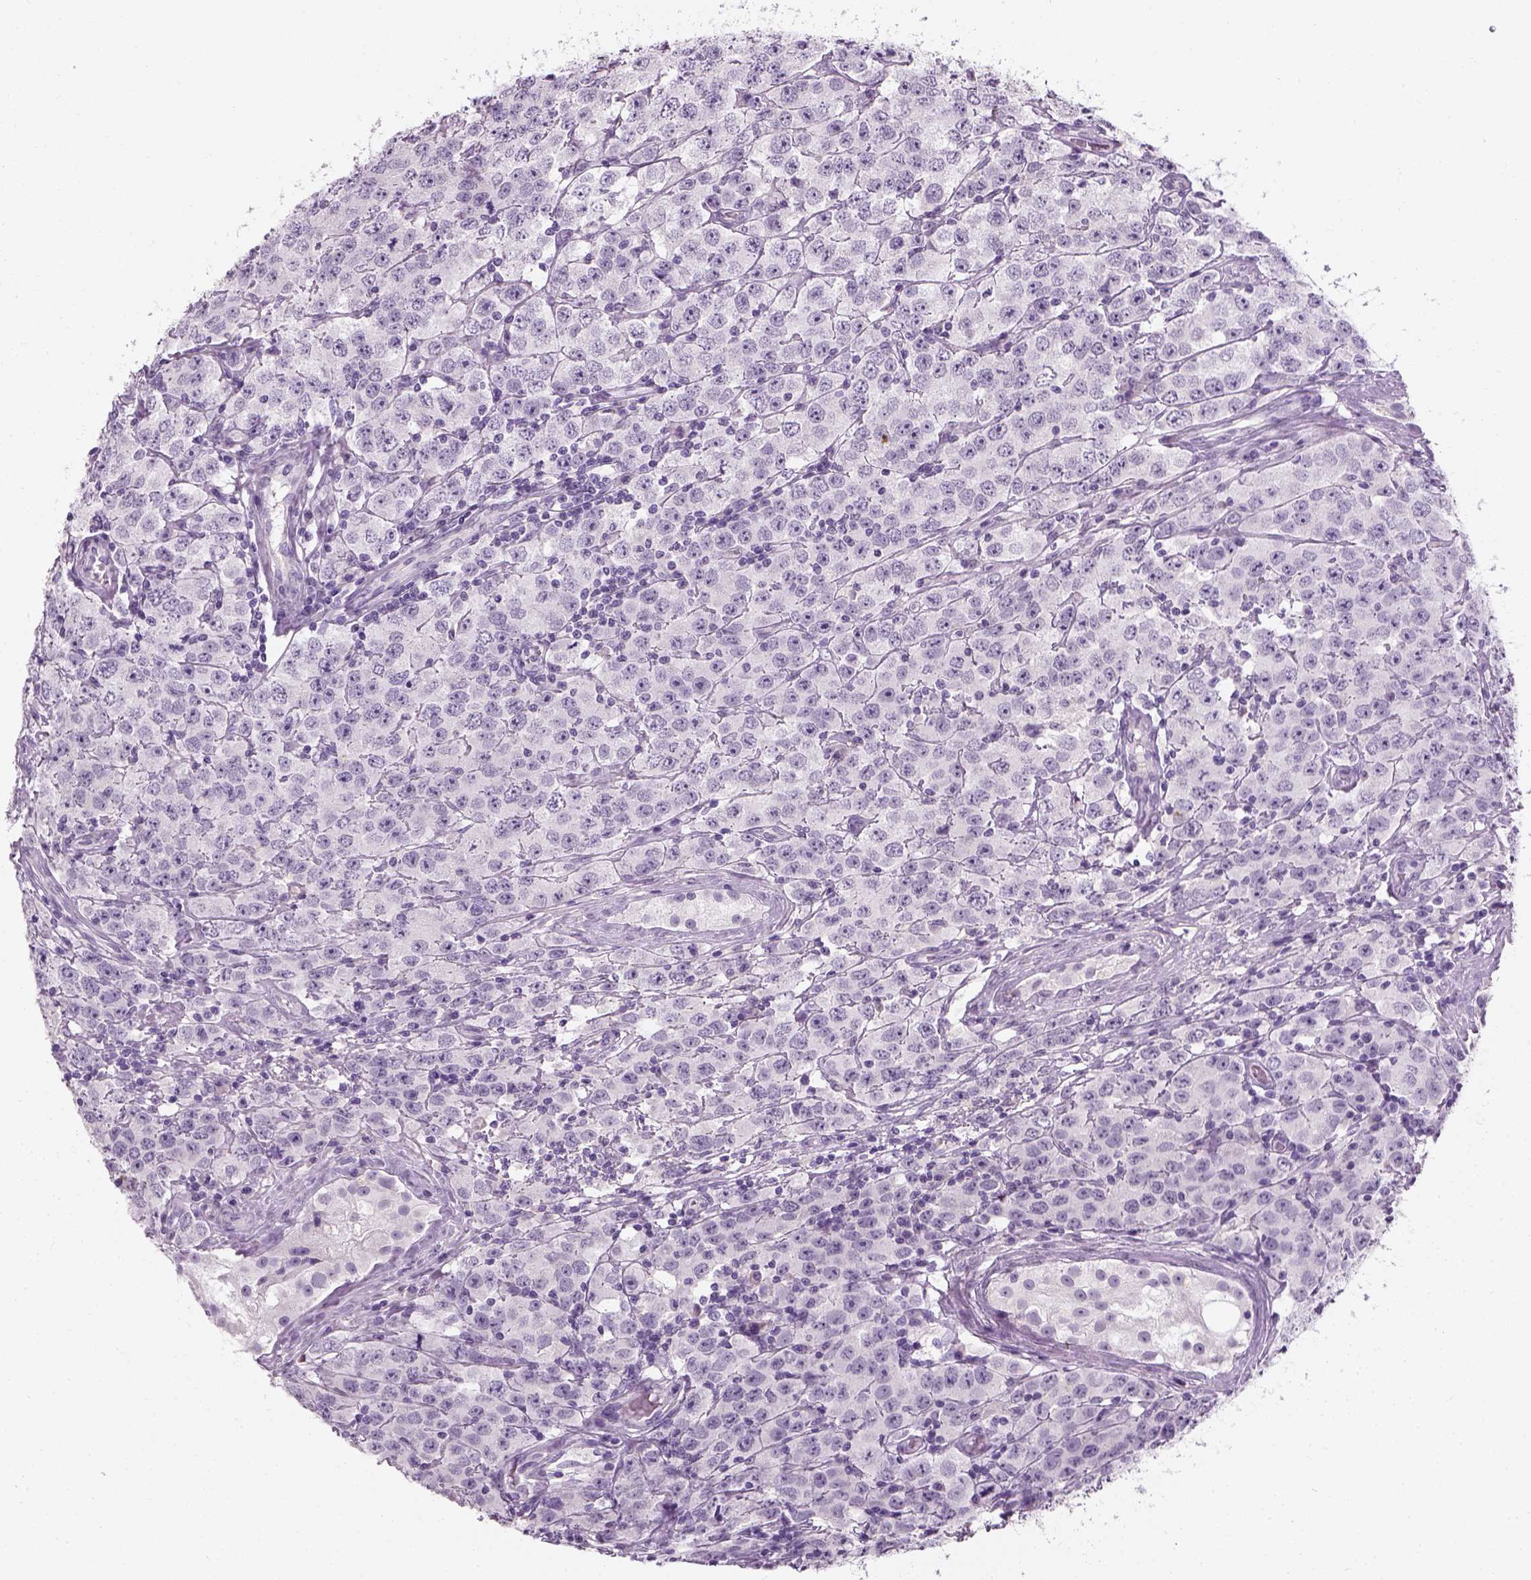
{"staining": {"intensity": "negative", "quantity": "none", "location": "none"}, "tissue": "testis cancer", "cell_type": "Tumor cells", "image_type": "cancer", "snomed": [{"axis": "morphology", "description": "Seminoma, NOS"}, {"axis": "topography", "description": "Testis"}], "caption": "Immunohistochemistry of testis cancer displays no expression in tumor cells.", "gene": "TH", "patient": {"sex": "male", "age": 52}}